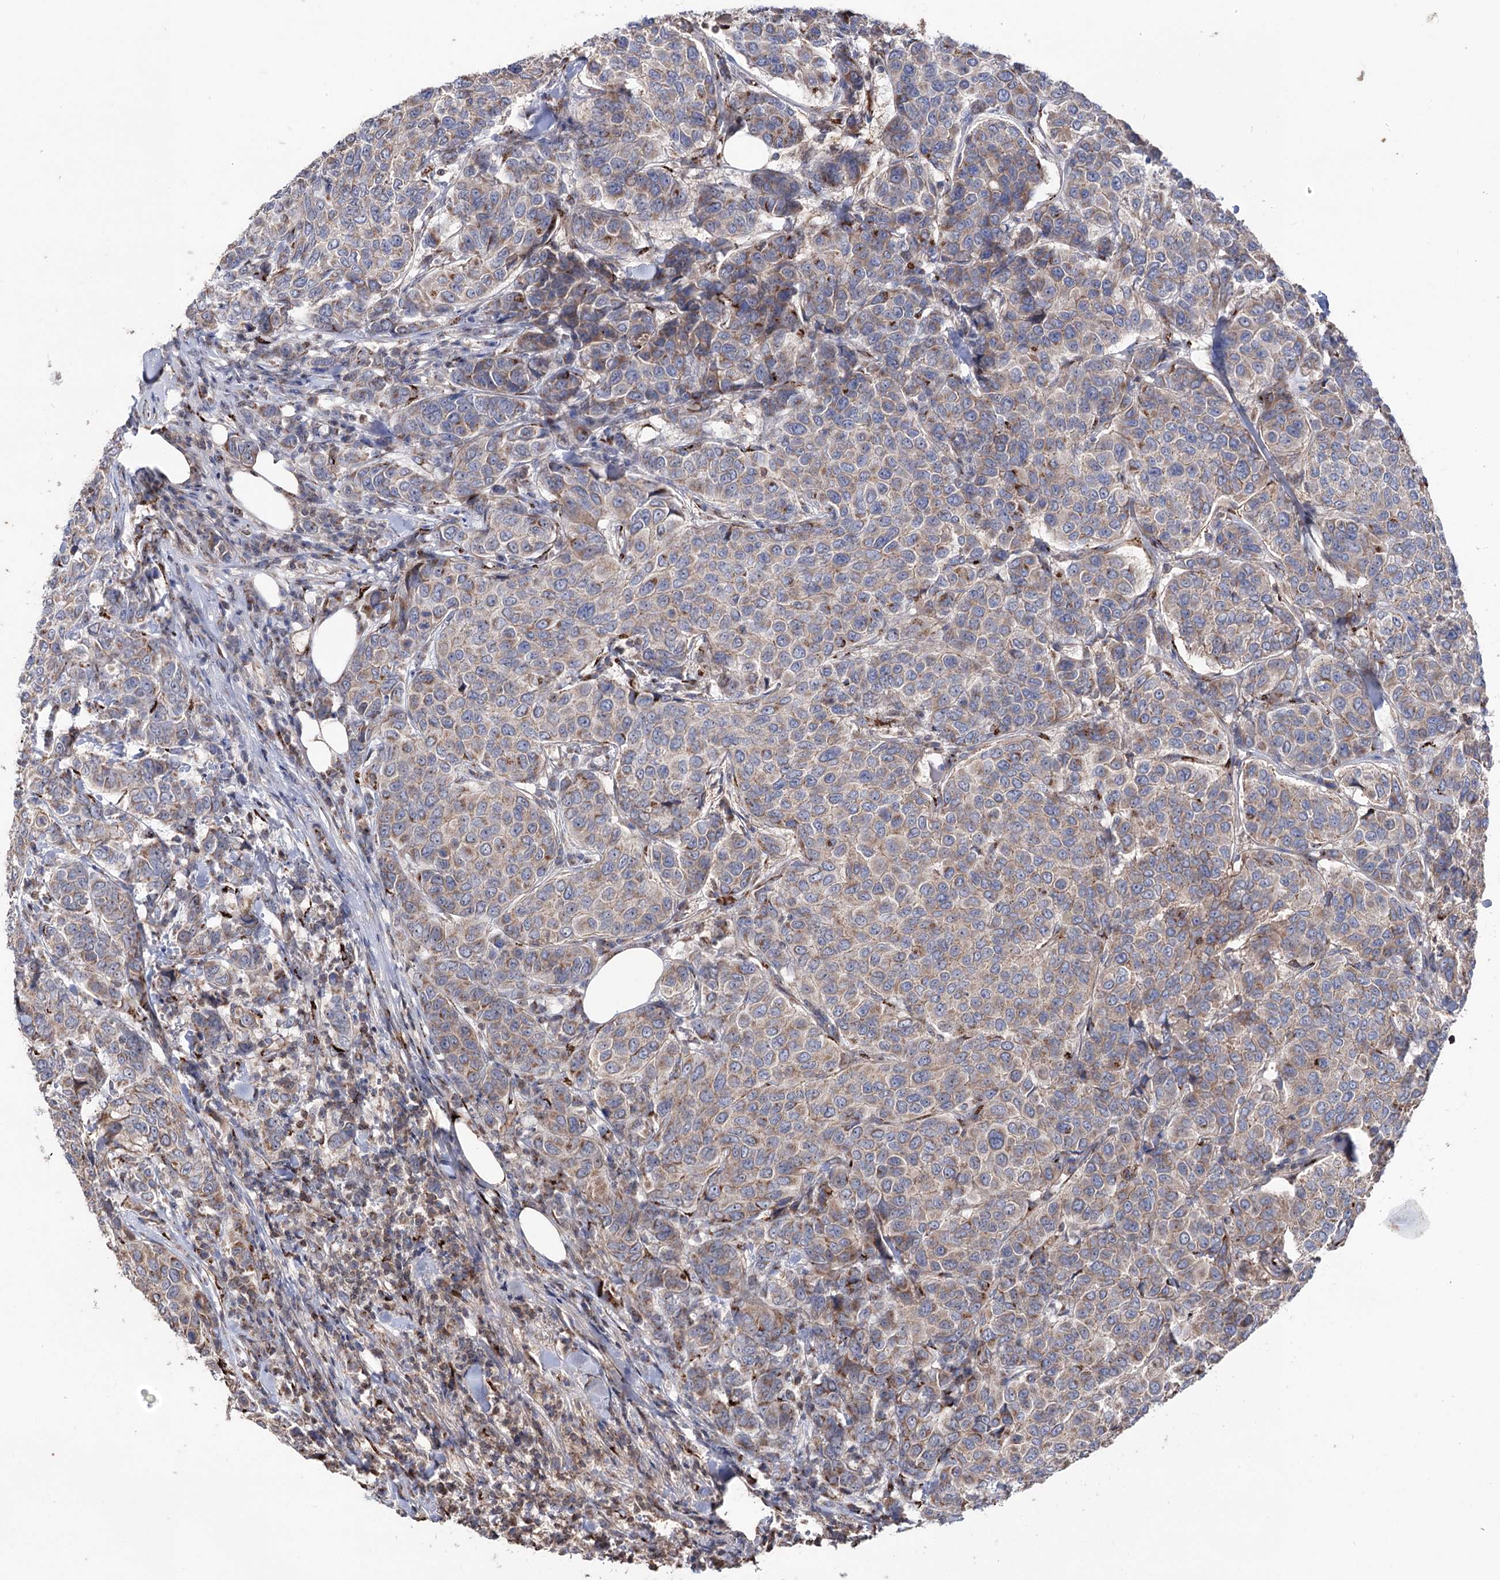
{"staining": {"intensity": "moderate", "quantity": "<25%", "location": "cytoplasmic/membranous"}, "tissue": "breast cancer", "cell_type": "Tumor cells", "image_type": "cancer", "snomed": [{"axis": "morphology", "description": "Duct carcinoma"}, {"axis": "topography", "description": "Breast"}], "caption": "This micrograph shows breast cancer stained with immunohistochemistry (IHC) to label a protein in brown. The cytoplasmic/membranous of tumor cells show moderate positivity for the protein. Nuclei are counter-stained blue.", "gene": "ARHGAP20", "patient": {"sex": "female", "age": 55}}